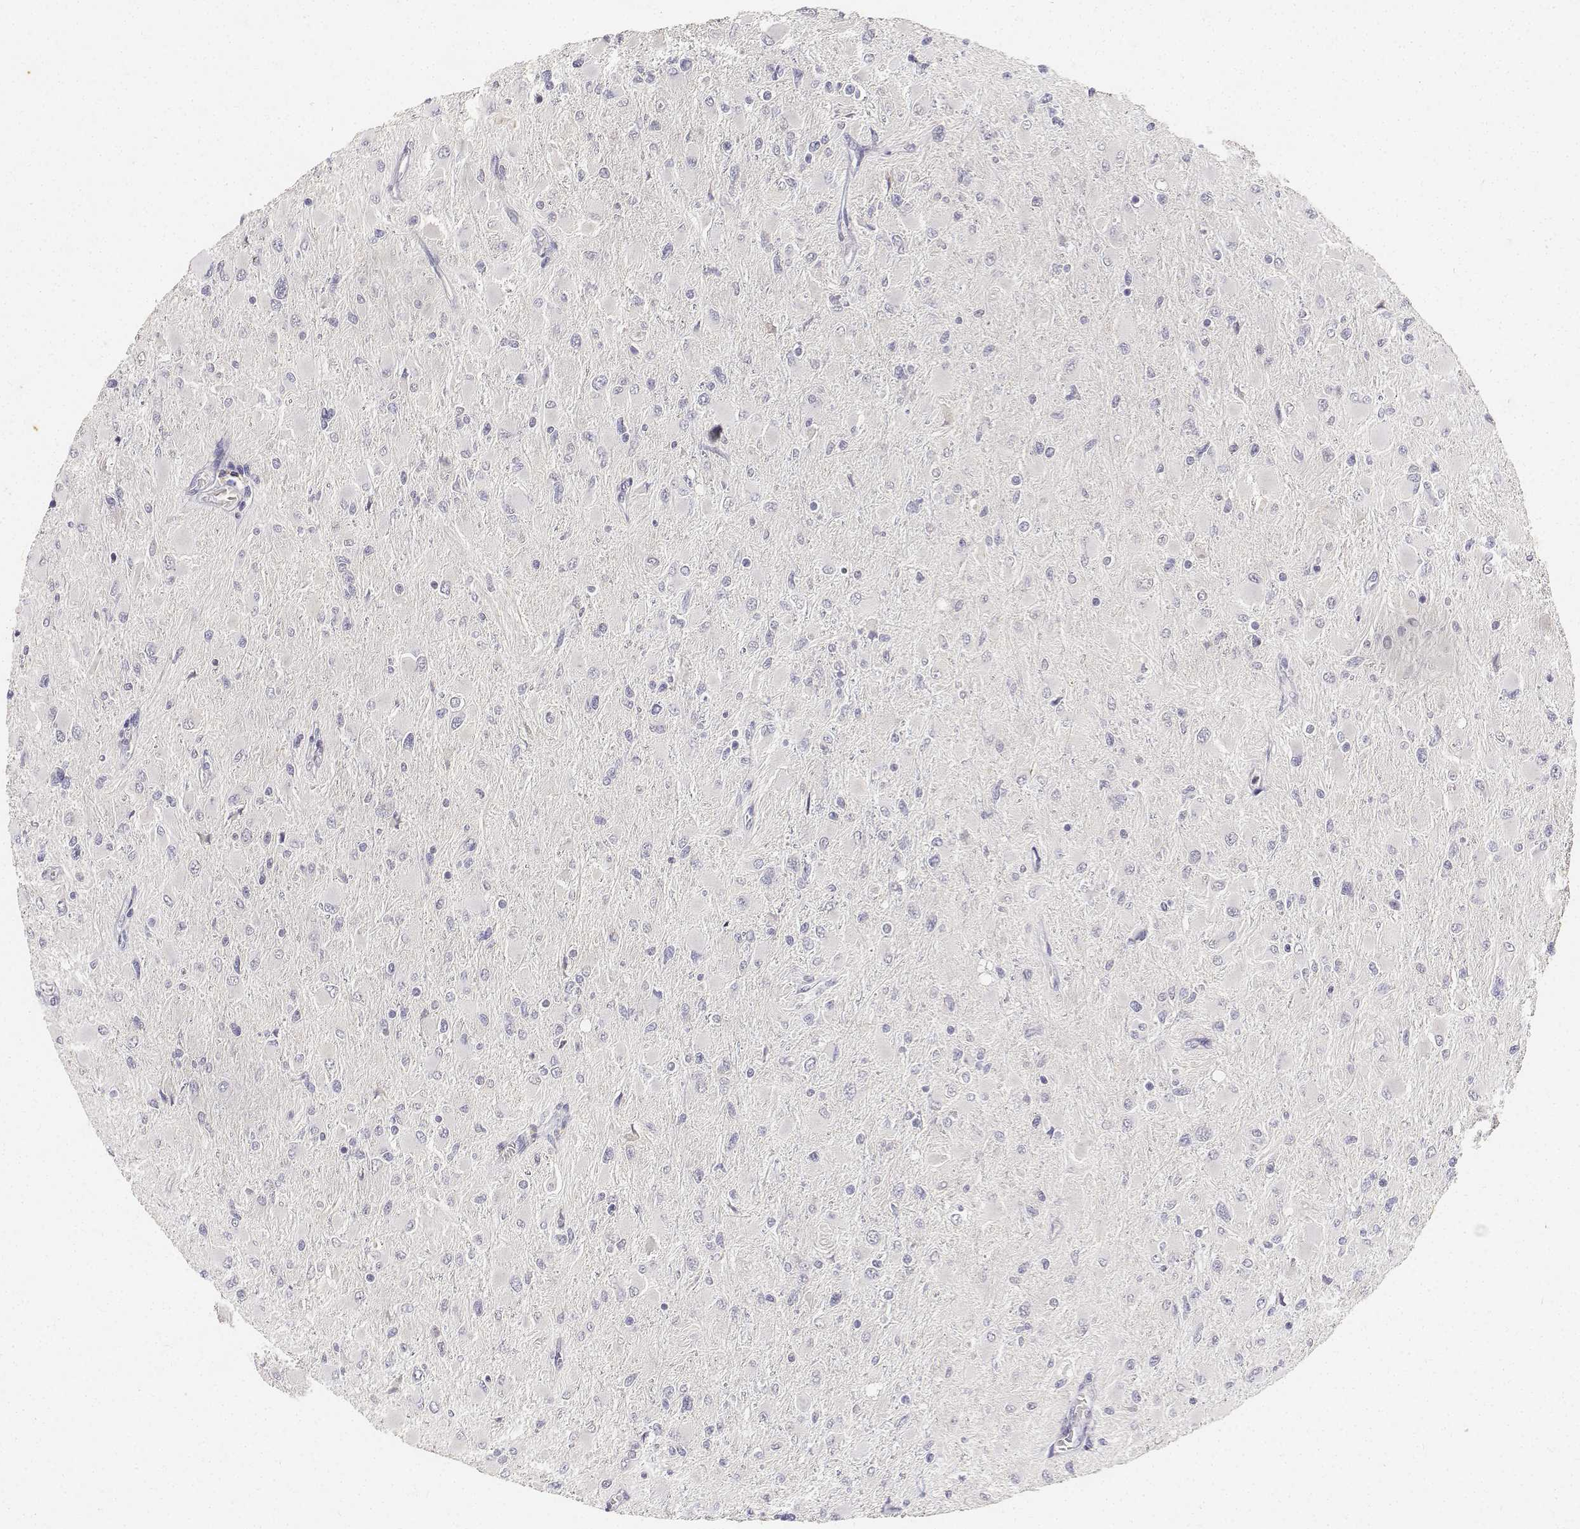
{"staining": {"intensity": "negative", "quantity": "none", "location": "none"}, "tissue": "glioma", "cell_type": "Tumor cells", "image_type": "cancer", "snomed": [{"axis": "morphology", "description": "Glioma, malignant, High grade"}, {"axis": "topography", "description": "Cerebral cortex"}], "caption": "Immunohistochemical staining of human glioma demonstrates no significant expression in tumor cells.", "gene": "PAEP", "patient": {"sex": "female", "age": 36}}